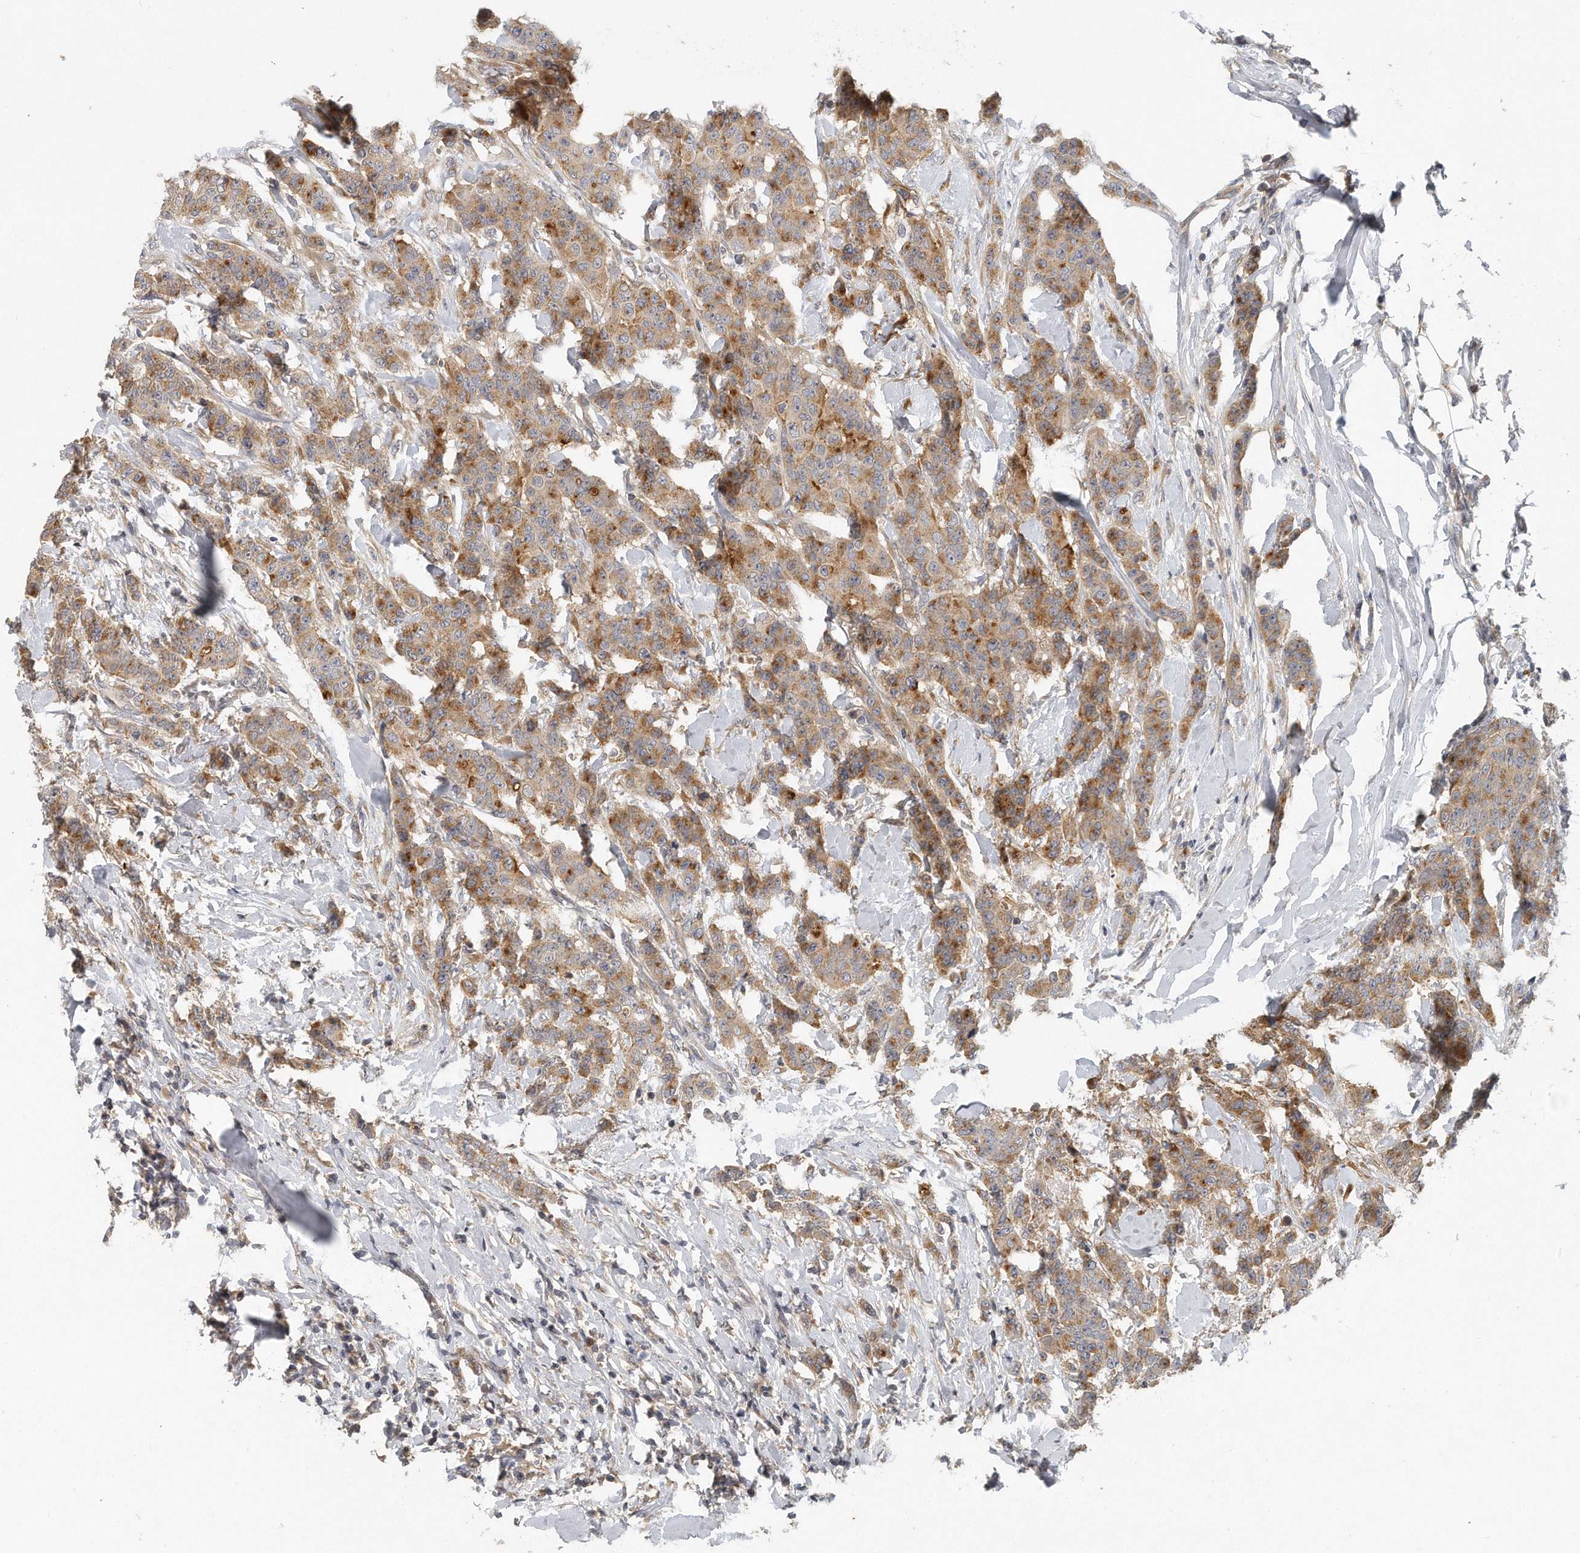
{"staining": {"intensity": "moderate", "quantity": ">75%", "location": "cytoplasmic/membranous"}, "tissue": "breast cancer", "cell_type": "Tumor cells", "image_type": "cancer", "snomed": [{"axis": "morphology", "description": "Duct carcinoma"}, {"axis": "topography", "description": "Breast"}], "caption": "A brown stain labels moderate cytoplasmic/membranous staining of a protein in breast cancer (infiltrating ductal carcinoma) tumor cells. The protein is shown in brown color, while the nuclei are stained blue.", "gene": "TRAPPC14", "patient": {"sex": "female", "age": 40}}